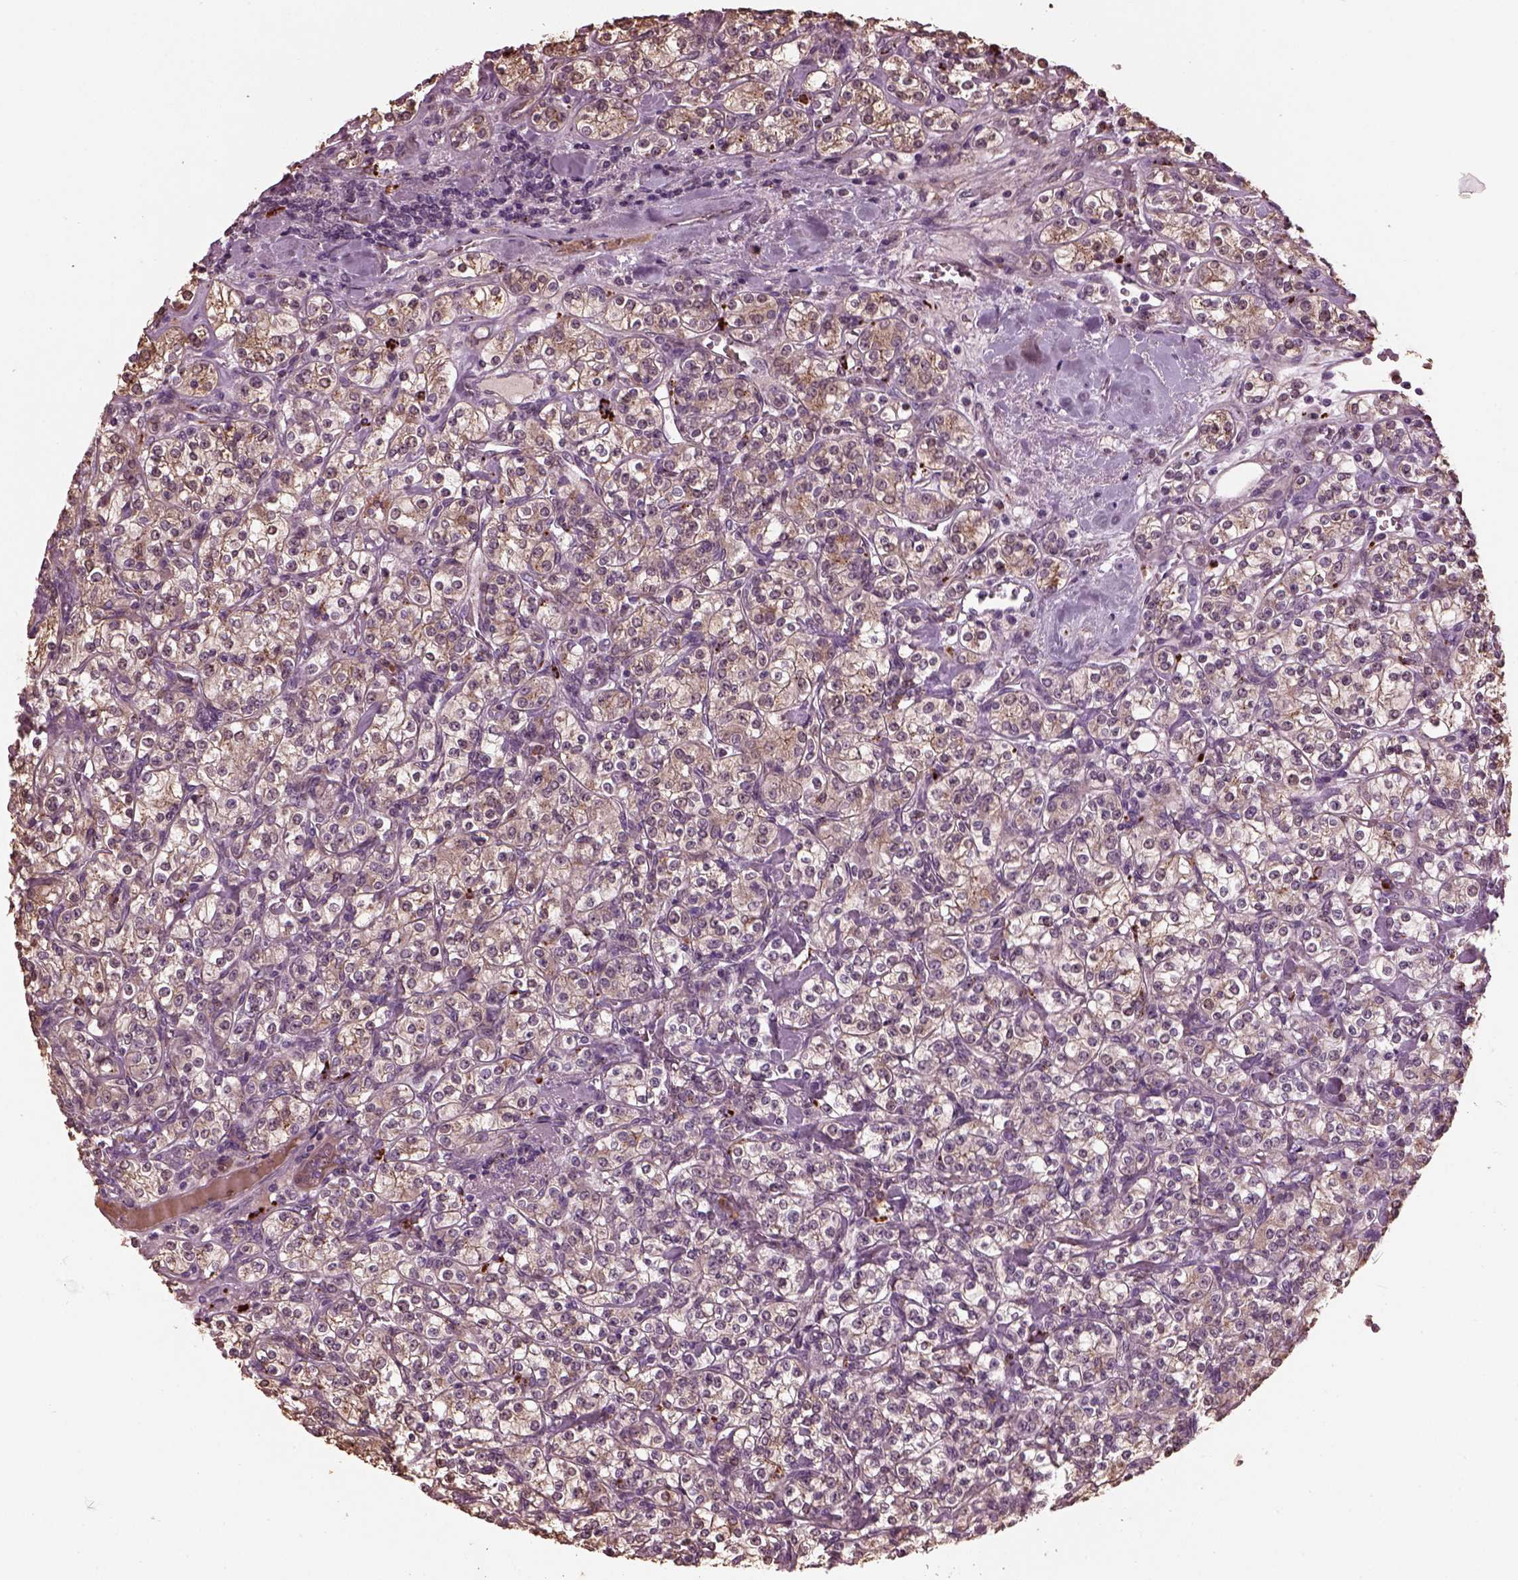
{"staining": {"intensity": "weak", "quantity": ">75%", "location": "cytoplasmic/membranous"}, "tissue": "renal cancer", "cell_type": "Tumor cells", "image_type": "cancer", "snomed": [{"axis": "morphology", "description": "Adenocarcinoma, NOS"}, {"axis": "topography", "description": "Kidney"}], "caption": "Tumor cells reveal low levels of weak cytoplasmic/membranous expression in approximately >75% of cells in renal cancer. (brown staining indicates protein expression, while blue staining denotes nuclei).", "gene": "RUFY3", "patient": {"sex": "male", "age": 77}}